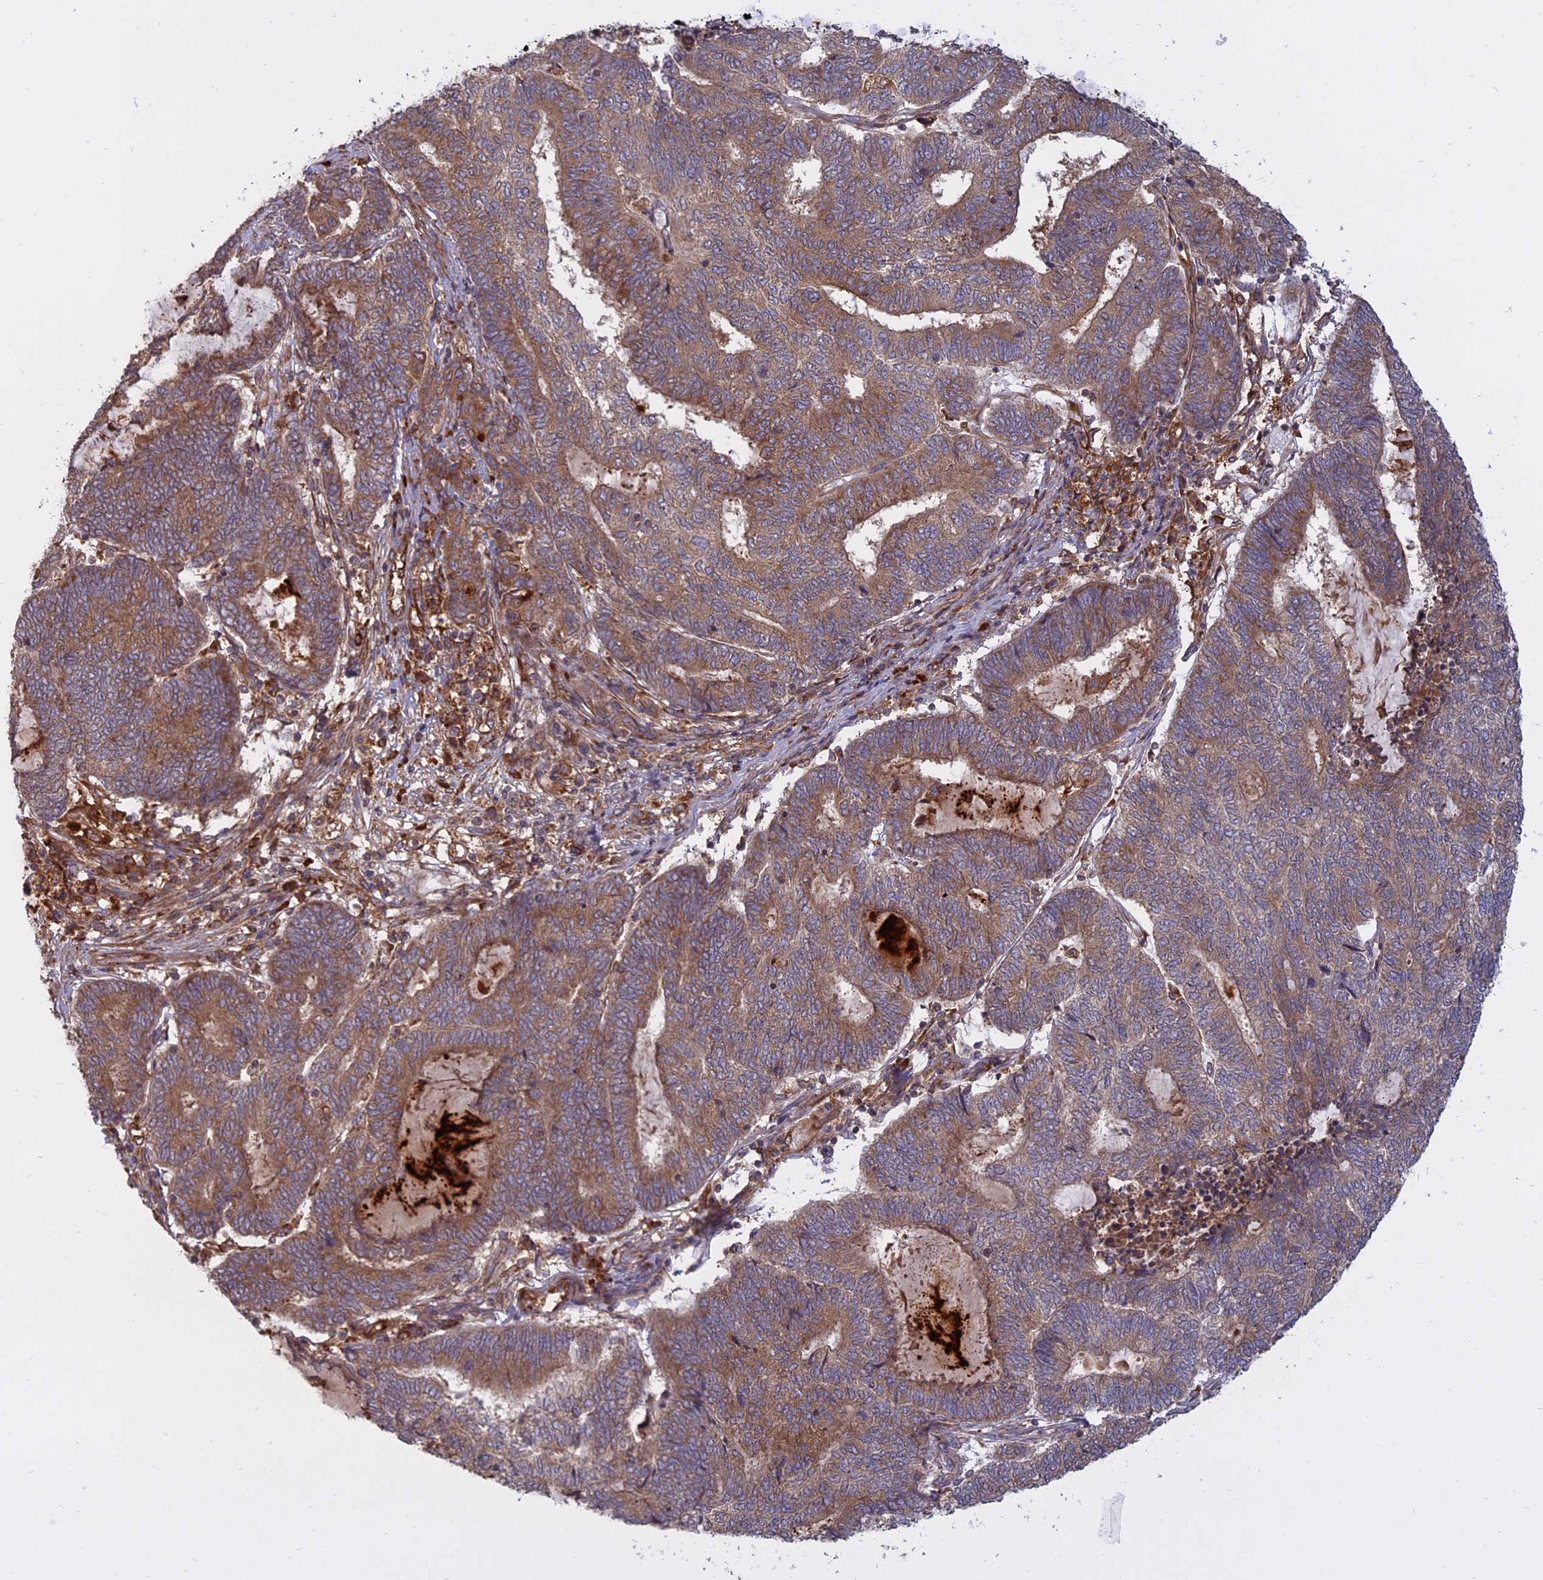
{"staining": {"intensity": "moderate", "quantity": ">75%", "location": "cytoplasmic/membranous"}, "tissue": "endometrial cancer", "cell_type": "Tumor cells", "image_type": "cancer", "snomed": [{"axis": "morphology", "description": "Adenocarcinoma, NOS"}, {"axis": "topography", "description": "Uterus"}, {"axis": "topography", "description": "Endometrium"}], "caption": "An image of endometrial cancer stained for a protein reveals moderate cytoplasmic/membranous brown staining in tumor cells.", "gene": "TMEM208", "patient": {"sex": "female", "age": 70}}